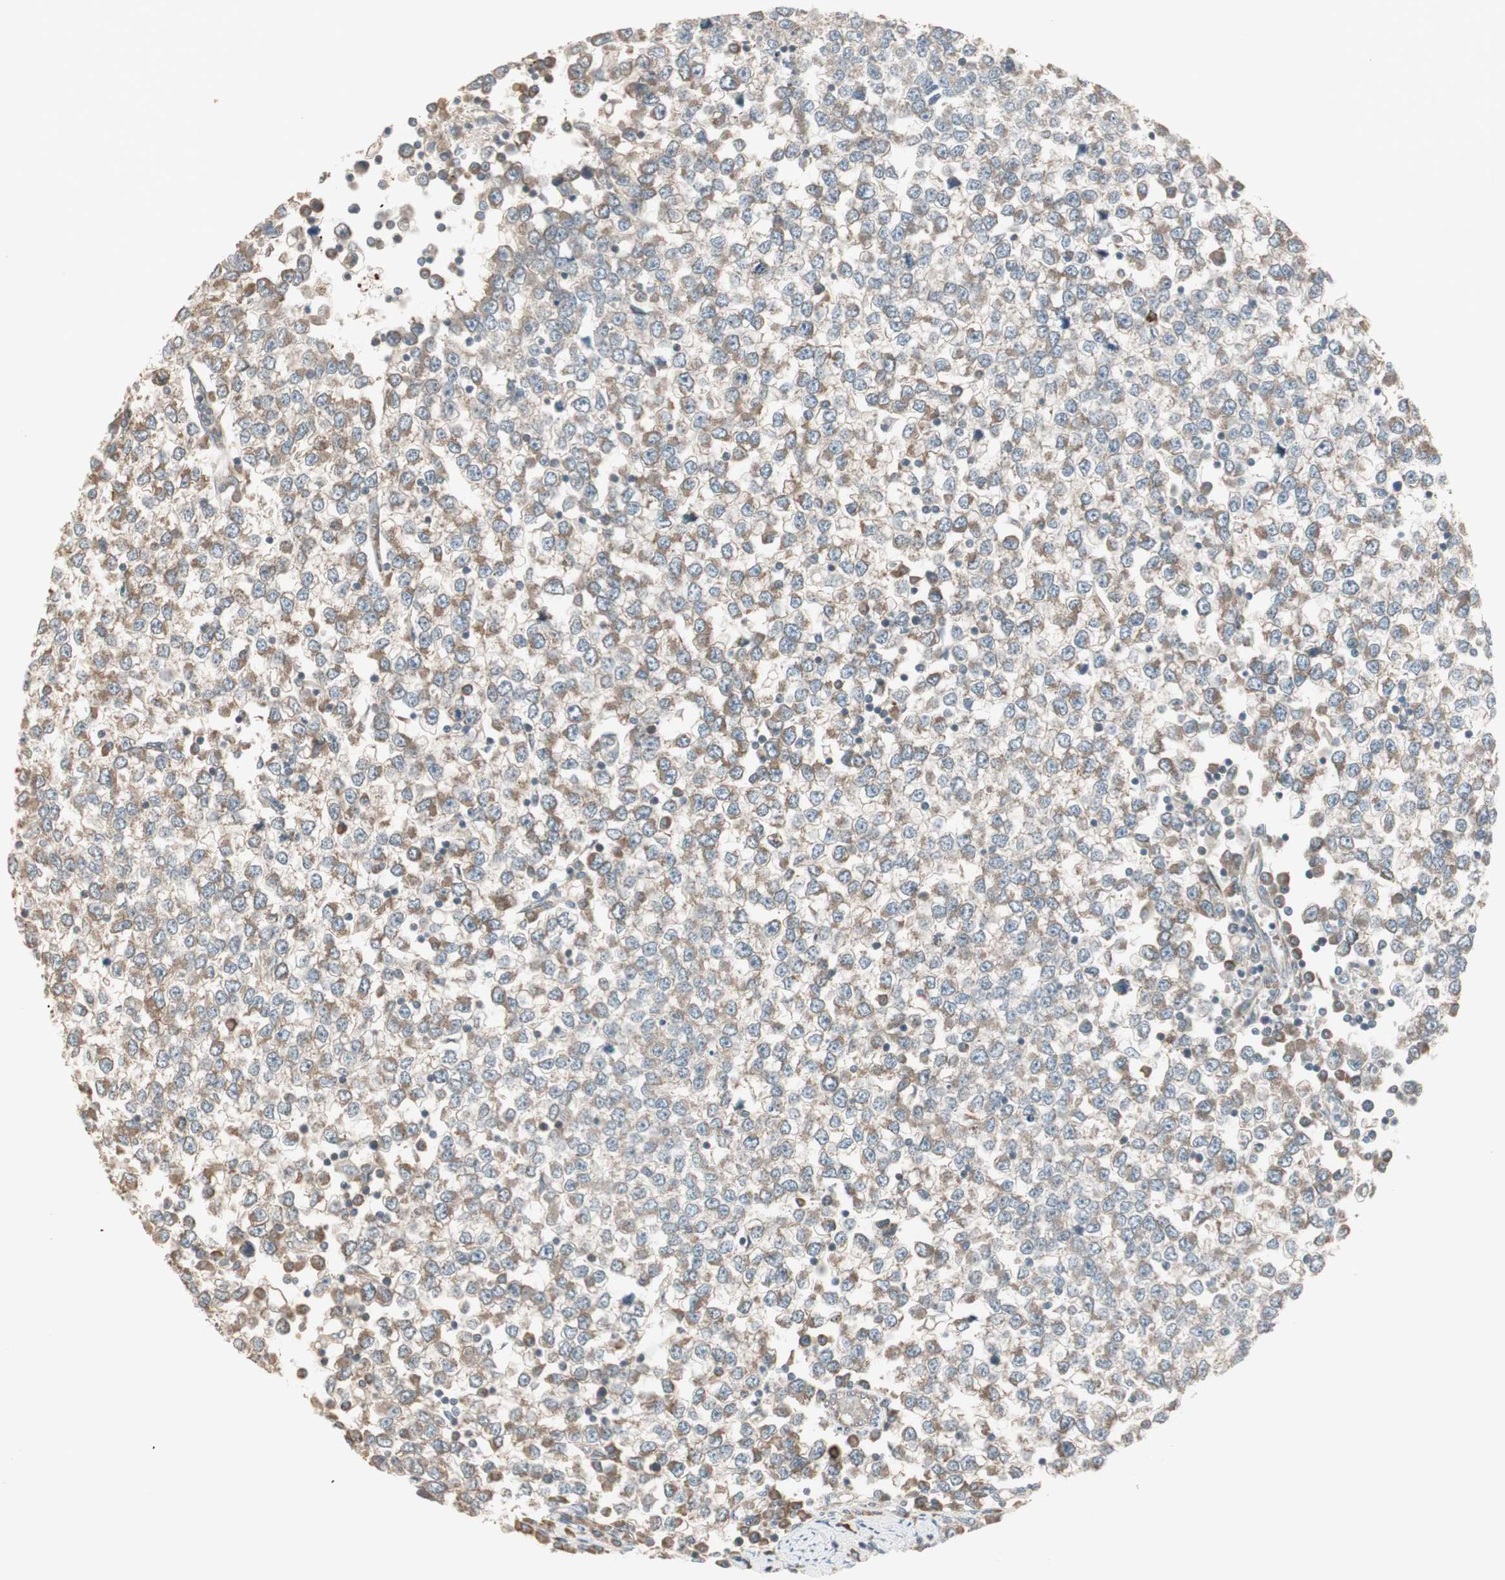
{"staining": {"intensity": "weak", "quantity": "25%-75%", "location": "cytoplasmic/membranous"}, "tissue": "testis cancer", "cell_type": "Tumor cells", "image_type": "cancer", "snomed": [{"axis": "morphology", "description": "Seminoma, NOS"}, {"axis": "topography", "description": "Testis"}], "caption": "This histopathology image demonstrates immunohistochemistry (IHC) staining of testis cancer, with low weak cytoplasmic/membranous positivity in about 25%-75% of tumor cells.", "gene": "PPP2R5E", "patient": {"sex": "male", "age": 65}}